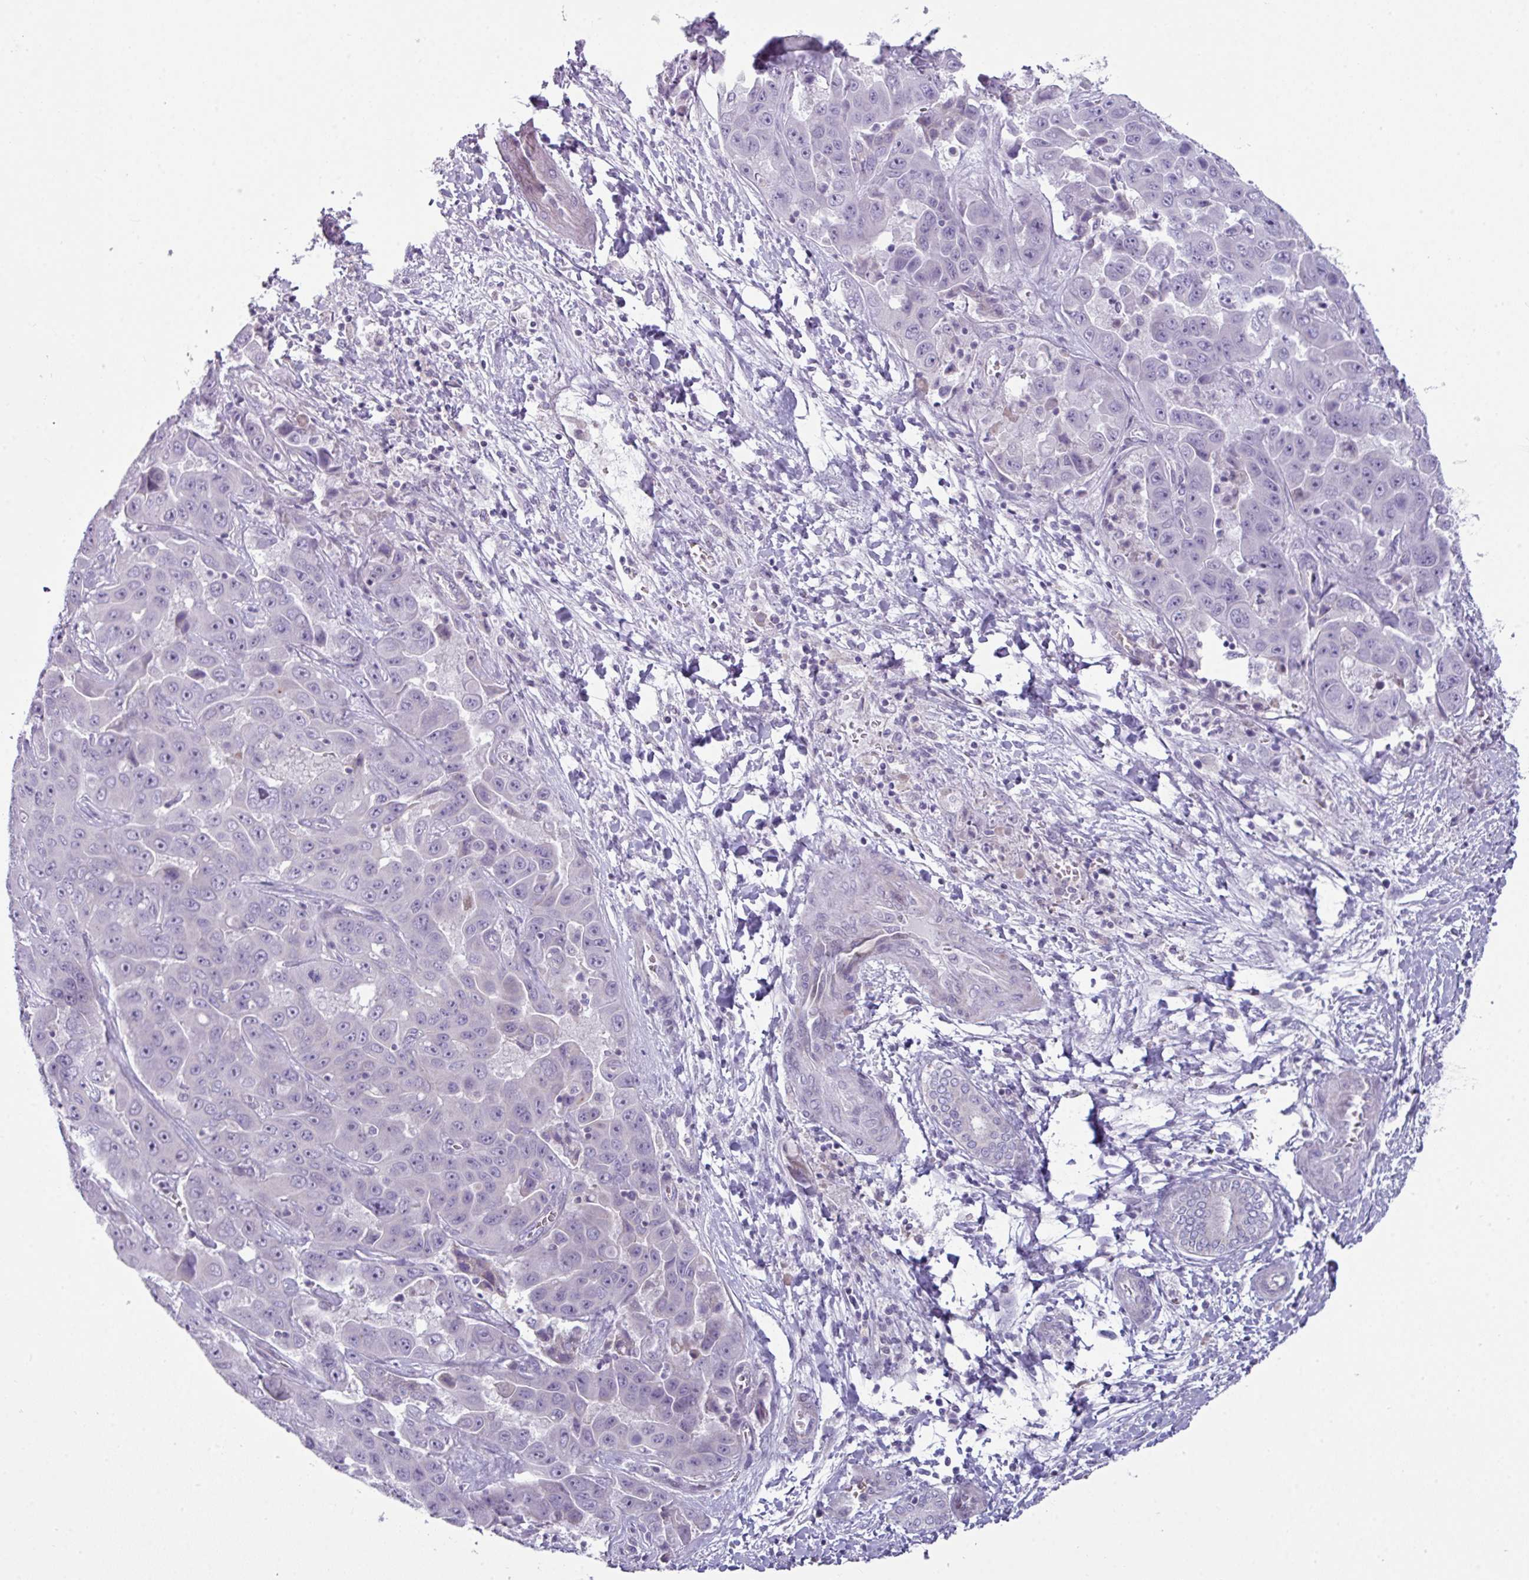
{"staining": {"intensity": "negative", "quantity": "none", "location": "none"}, "tissue": "liver cancer", "cell_type": "Tumor cells", "image_type": "cancer", "snomed": [{"axis": "morphology", "description": "Cholangiocarcinoma"}, {"axis": "topography", "description": "Liver"}], "caption": "Immunohistochemistry micrograph of neoplastic tissue: liver cholangiocarcinoma stained with DAB exhibits no significant protein staining in tumor cells.", "gene": "STAT5A", "patient": {"sex": "female", "age": 52}}